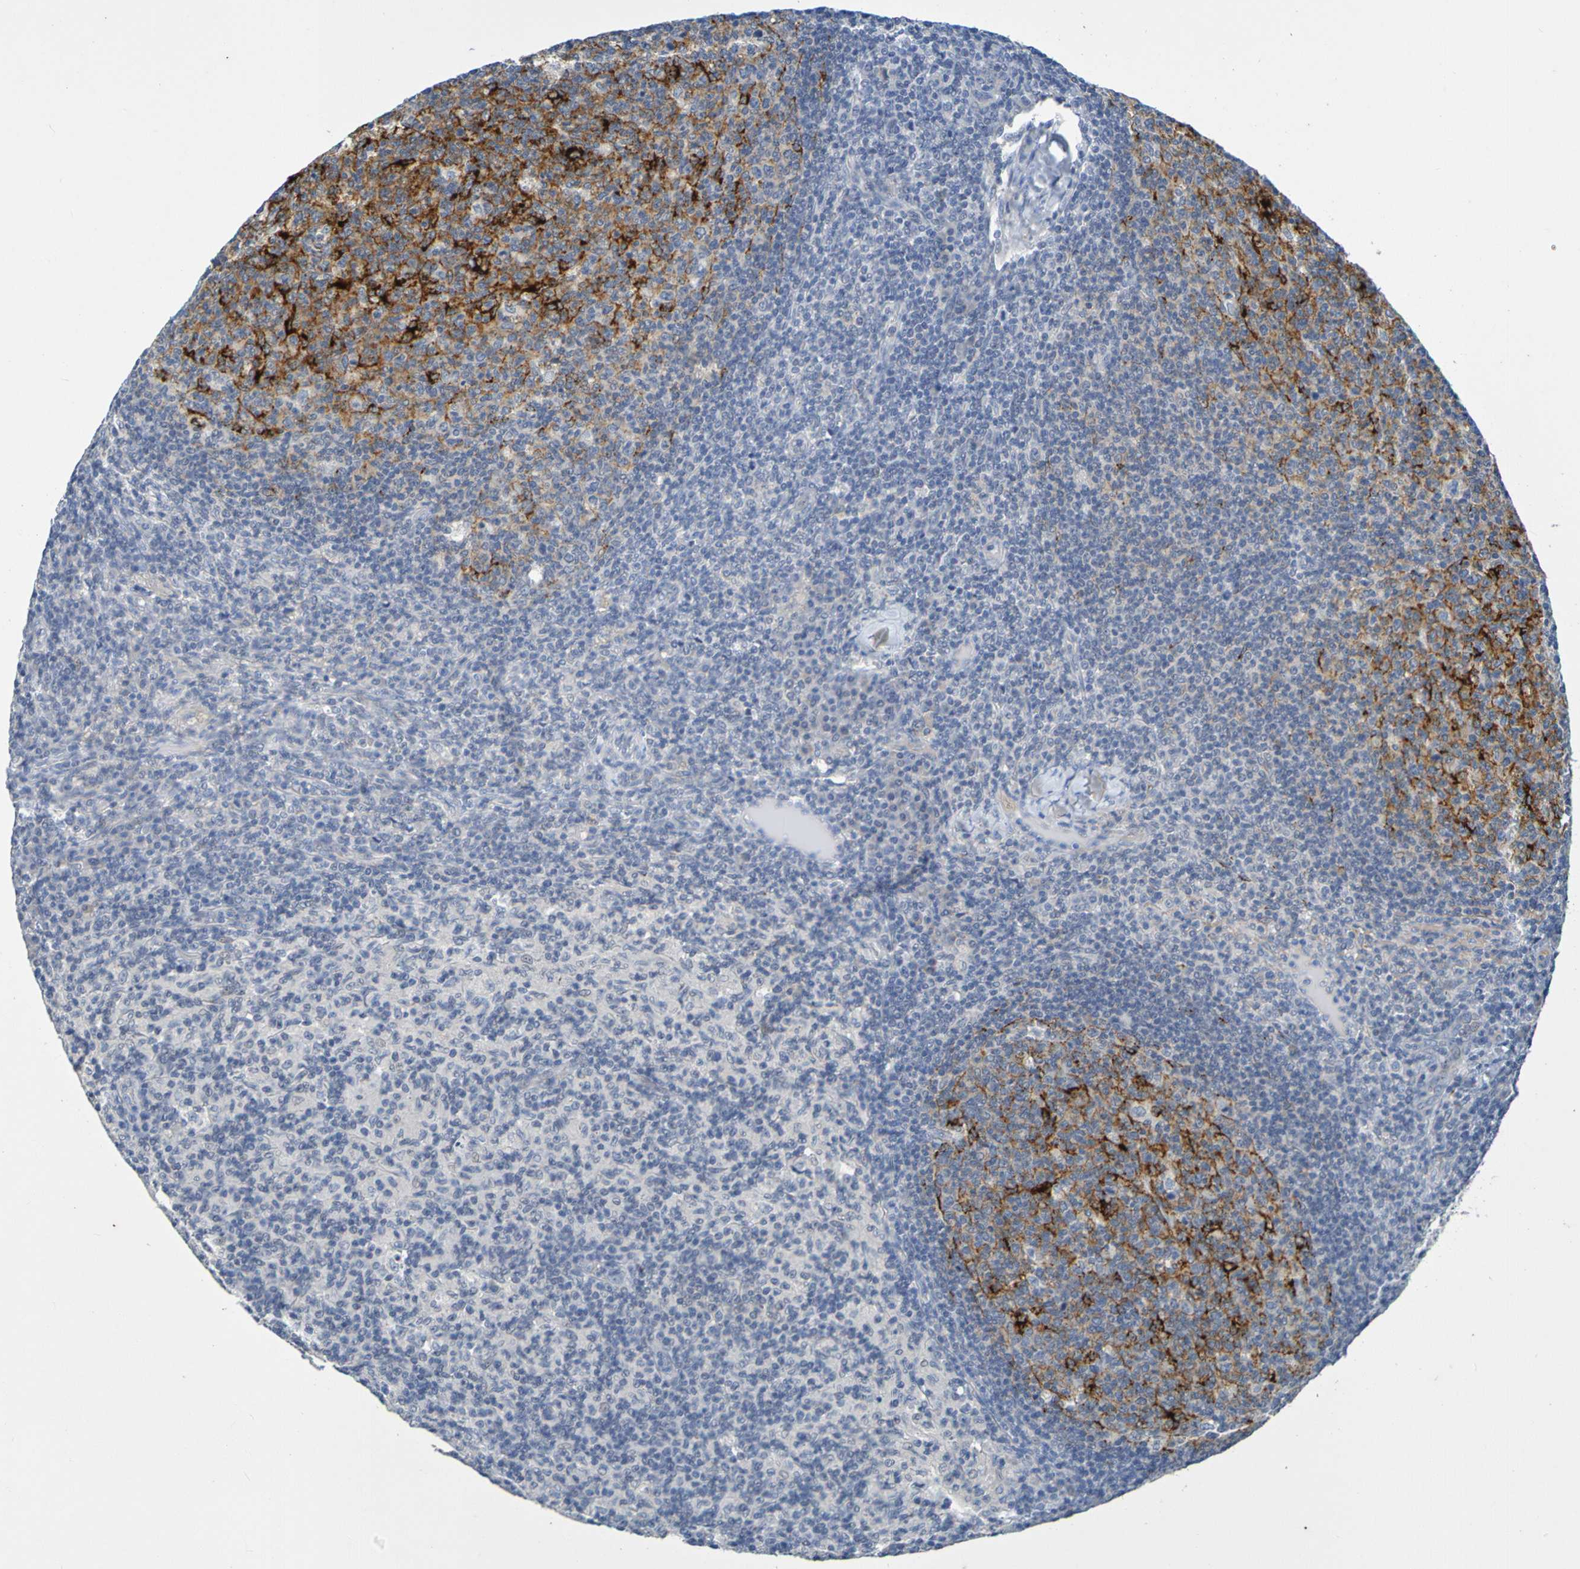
{"staining": {"intensity": "strong", "quantity": "<25%", "location": "cytoplasmic/membranous"}, "tissue": "lymph node", "cell_type": "Germinal center cells", "image_type": "normal", "snomed": [{"axis": "morphology", "description": "Normal tissue, NOS"}, {"axis": "morphology", "description": "Inflammation, NOS"}, {"axis": "topography", "description": "Lymph node"}], "caption": "Normal lymph node shows strong cytoplasmic/membranous positivity in approximately <25% of germinal center cells.", "gene": "IL10", "patient": {"sex": "male", "age": 55}}